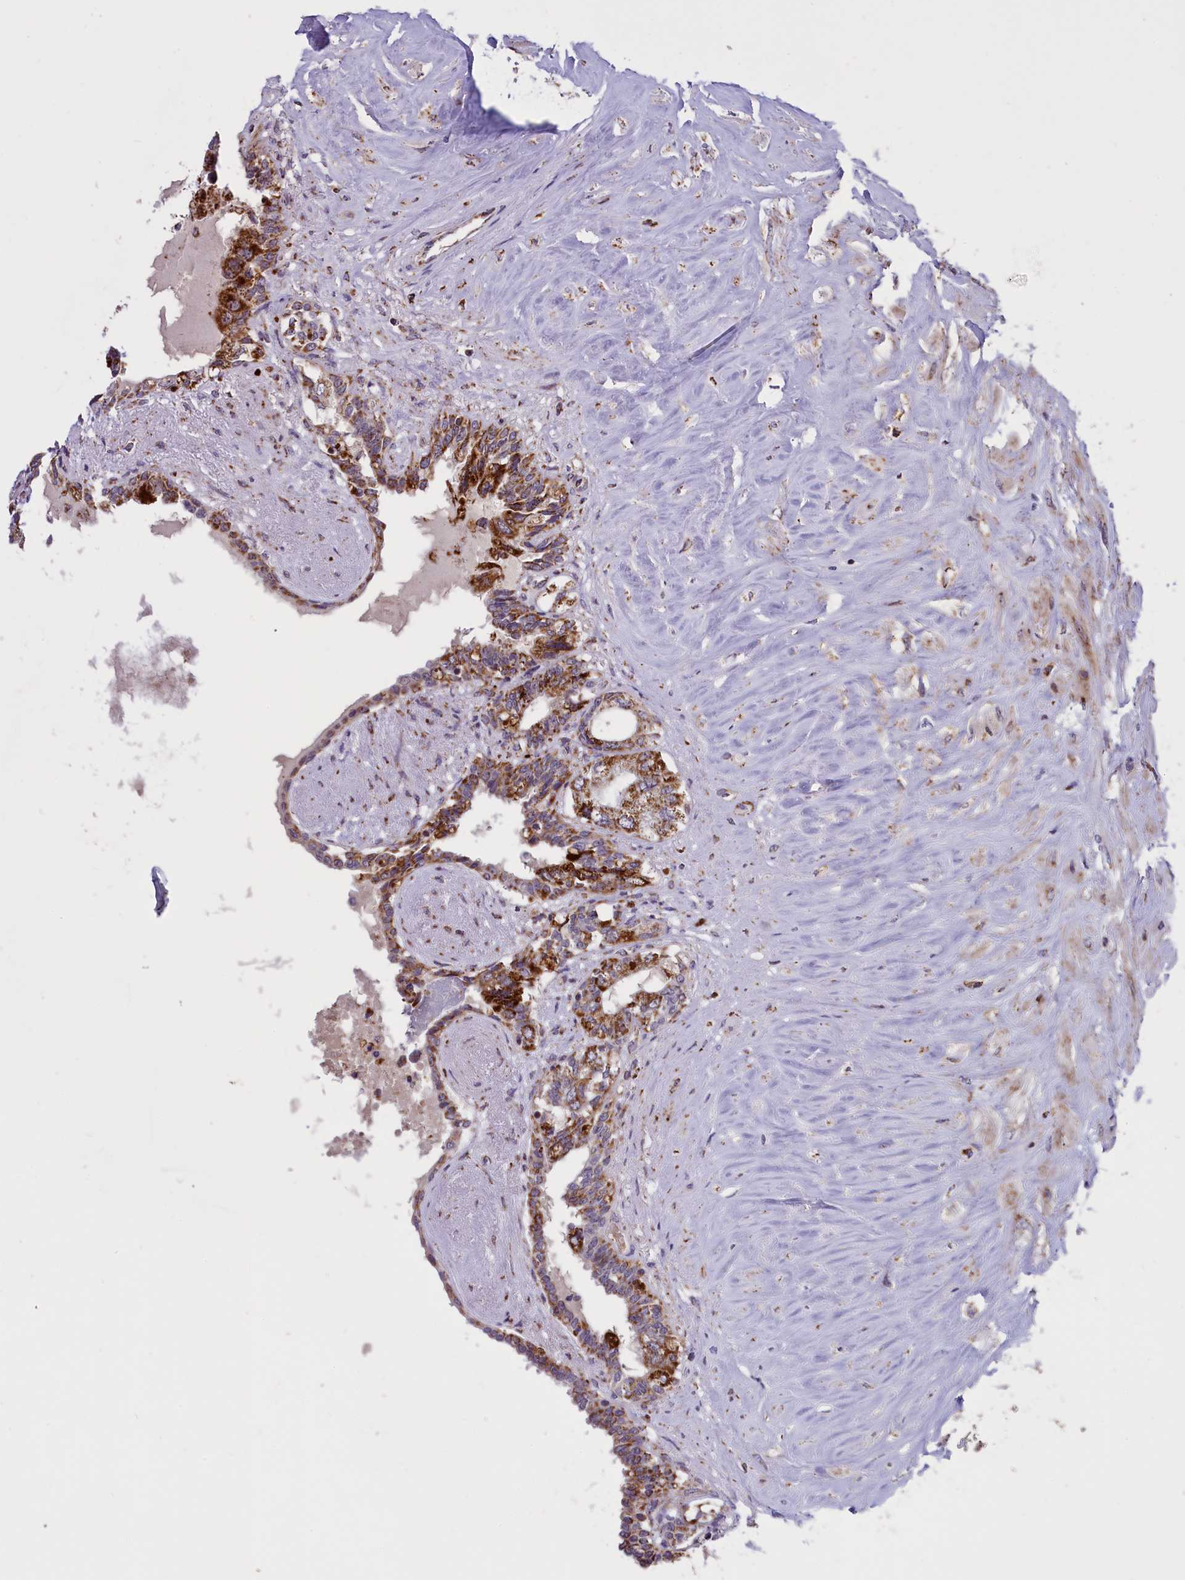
{"staining": {"intensity": "strong", "quantity": ">75%", "location": "cytoplasmic/membranous"}, "tissue": "seminal vesicle", "cell_type": "Glandular cells", "image_type": "normal", "snomed": [{"axis": "morphology", "description": "Normal tissue, NOS"}, {"axis": "topography", "description": "Seminal veicle"}], "caption": "Benign seminal vesicle was stained to show a protein in brown. There is high levels of strong cytoplasmic/membranous staining in approximately >75% of glandular cells. (brown staining indicates protein expression, while blue staining denotes nuclei).", "gene": "NDUFS5", "patient": {"sex": "male", "age": 63}}